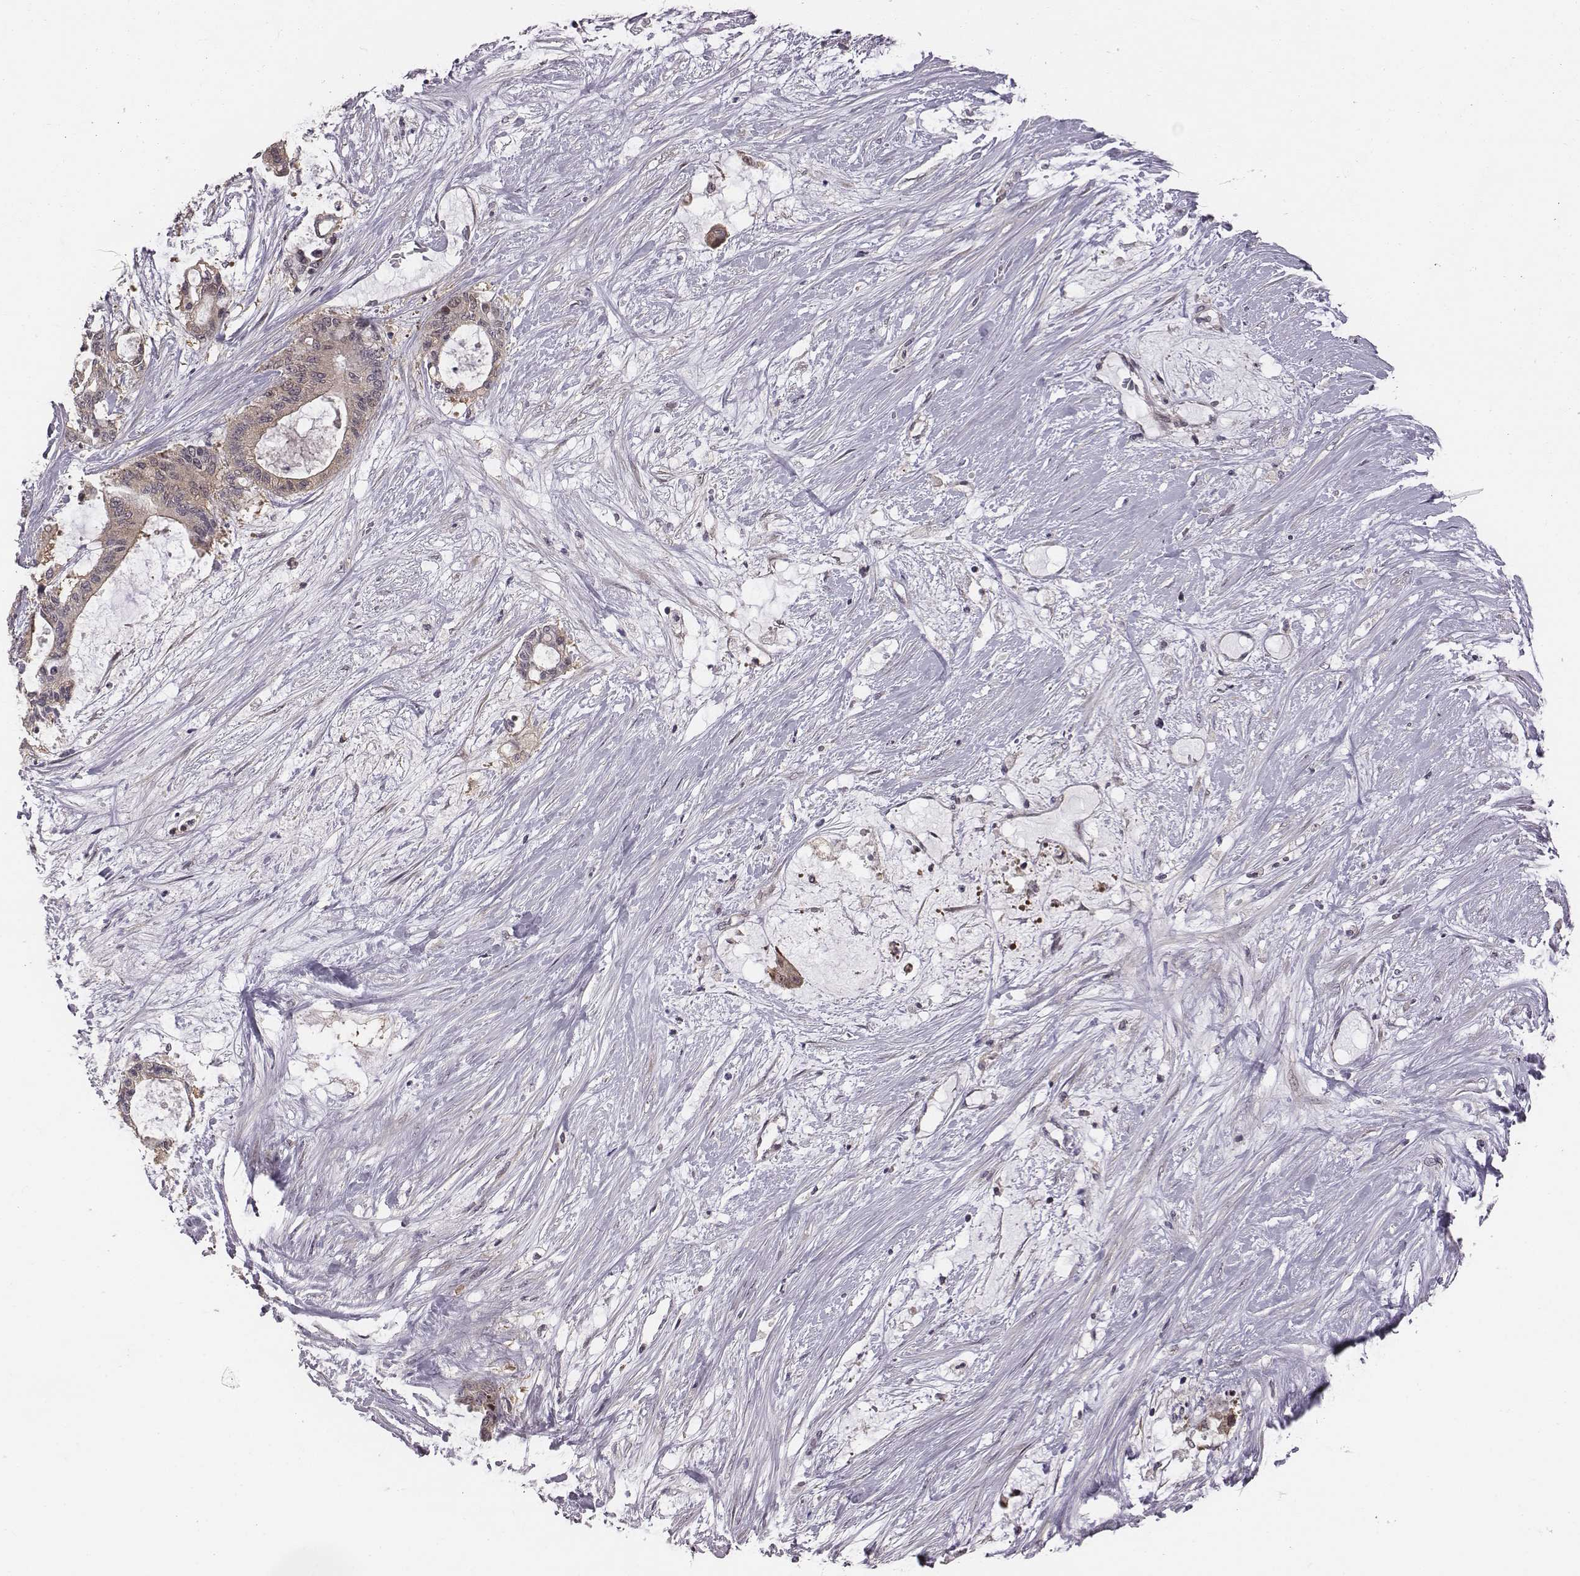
{"staining": {"intensity": "weak", "quantity": ">75%", "location": "cytoplasmic/membranous"}, "tissue": "liver cancer", "cell_type": "Tumor cells", "image_type": "cancer", "snomed": [{"axis": "morphology", "description": "Normal tissue, NOS"}, {"axis": "morphology", "description": "Cholangiocarcinoma"}, {"axis": "topography", "description": "Liver"}, {"axis": "topography", "description": "Peripheral nerve tissue"}], "caption": "The micrograph shows staining of liver cancer, revealing weak cytoplasmic/membranous protein staining (brown color) within tumor cells.", "gene": "SMURF2", "patient": {"sex": "female", "age": 73}}